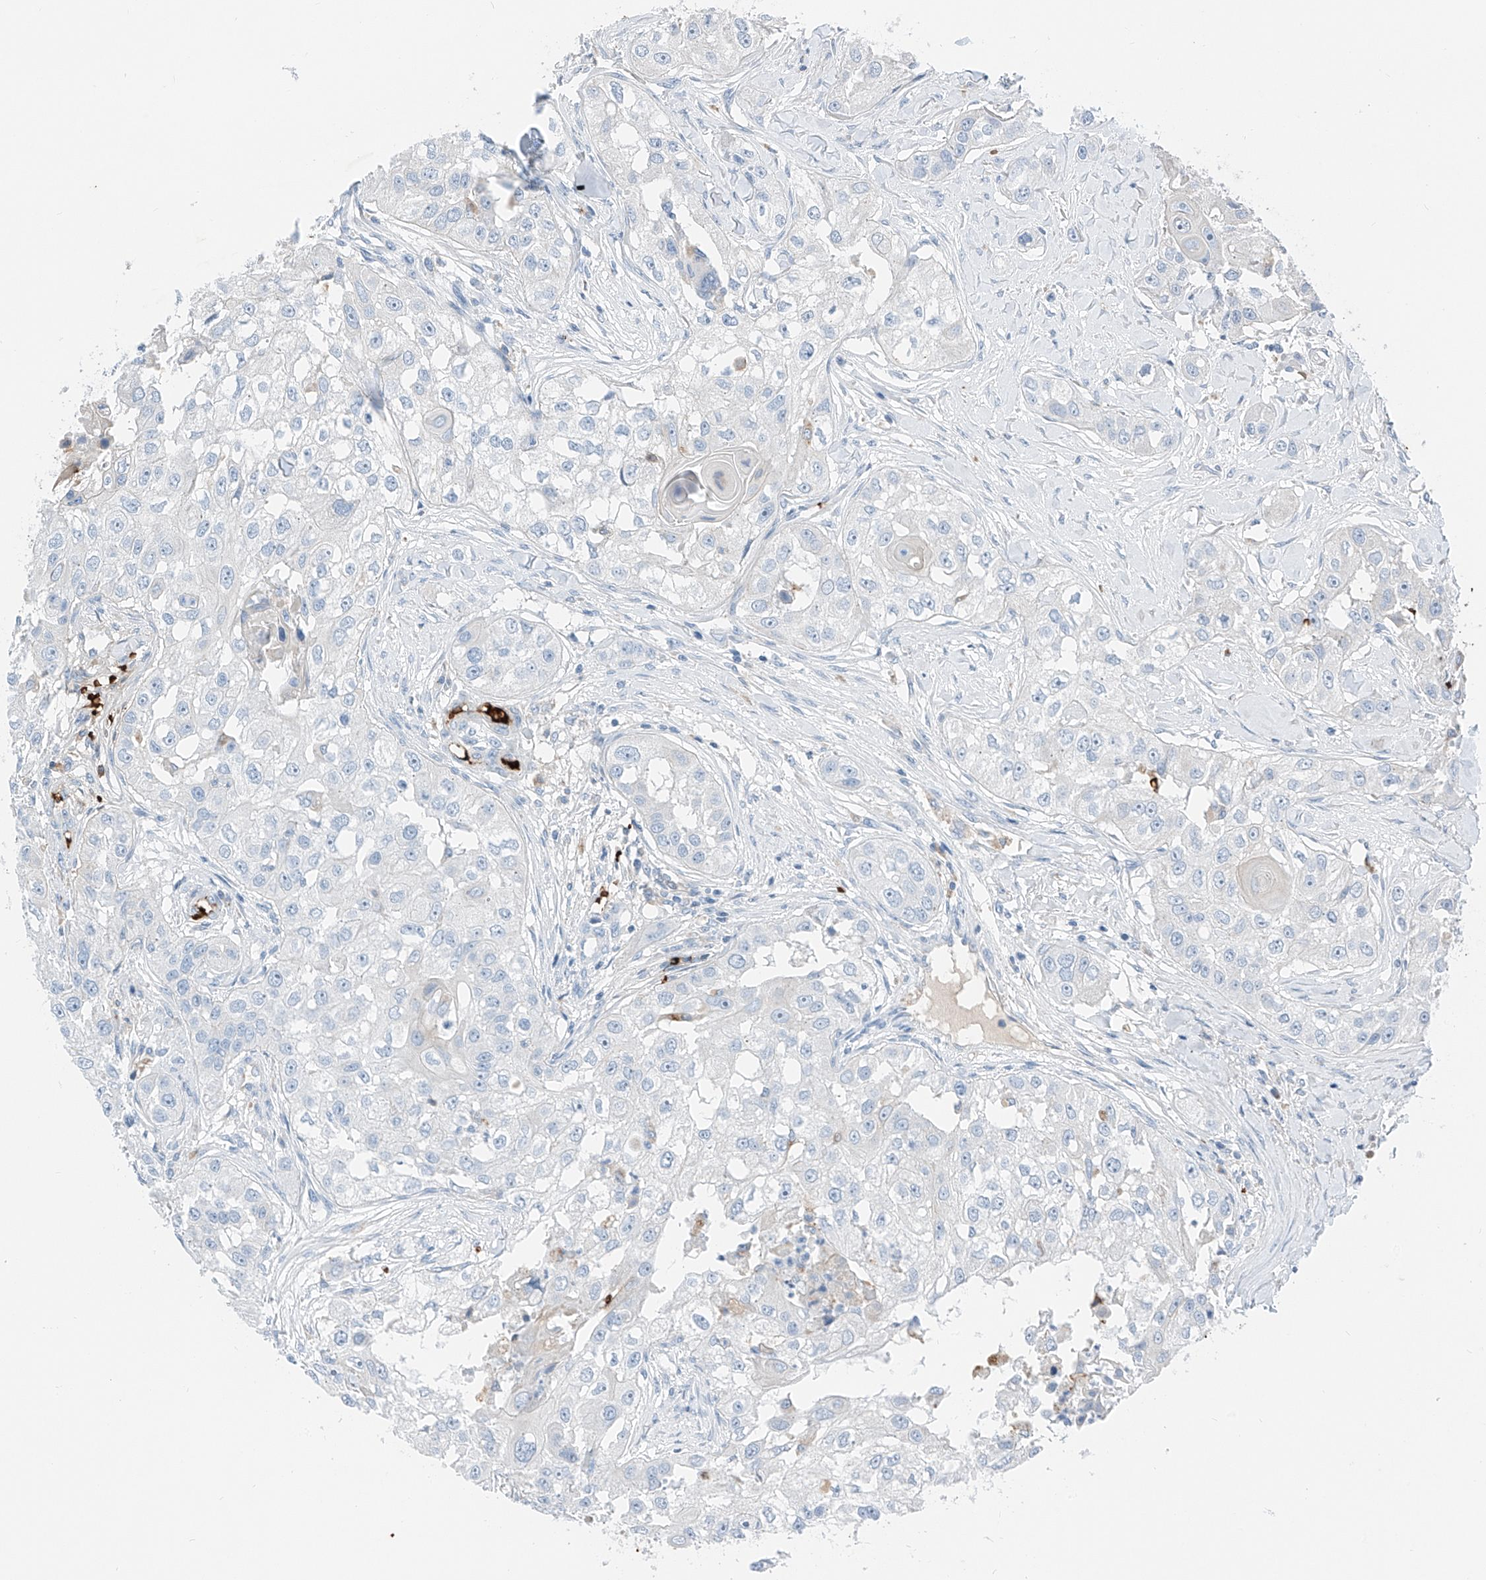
{"staining": {"intensity": "negative", "quantity": "none", "location": "none"}, "tissue": "head and neck cancer", "cell_type": "Tumor cells", "image_type": "cancer", "snomed": [{"axis": "morphology", "description": "Normal tissue, NOS"}, {"axis": "morphology", "description": "Squamous cell carcinoma, NOS"}, {"axis": "topography", "description": "Skeletal muscle"}, {"axis": "topography", "description": "Head-Neck"}], "caption": "Head and neck cancer (squamous cell carcinoma) stained for a protein using IHC exhibits no expression tumor cells.", "gene": "PRSS23", "patient": {"sex": "male", "age": 51}}